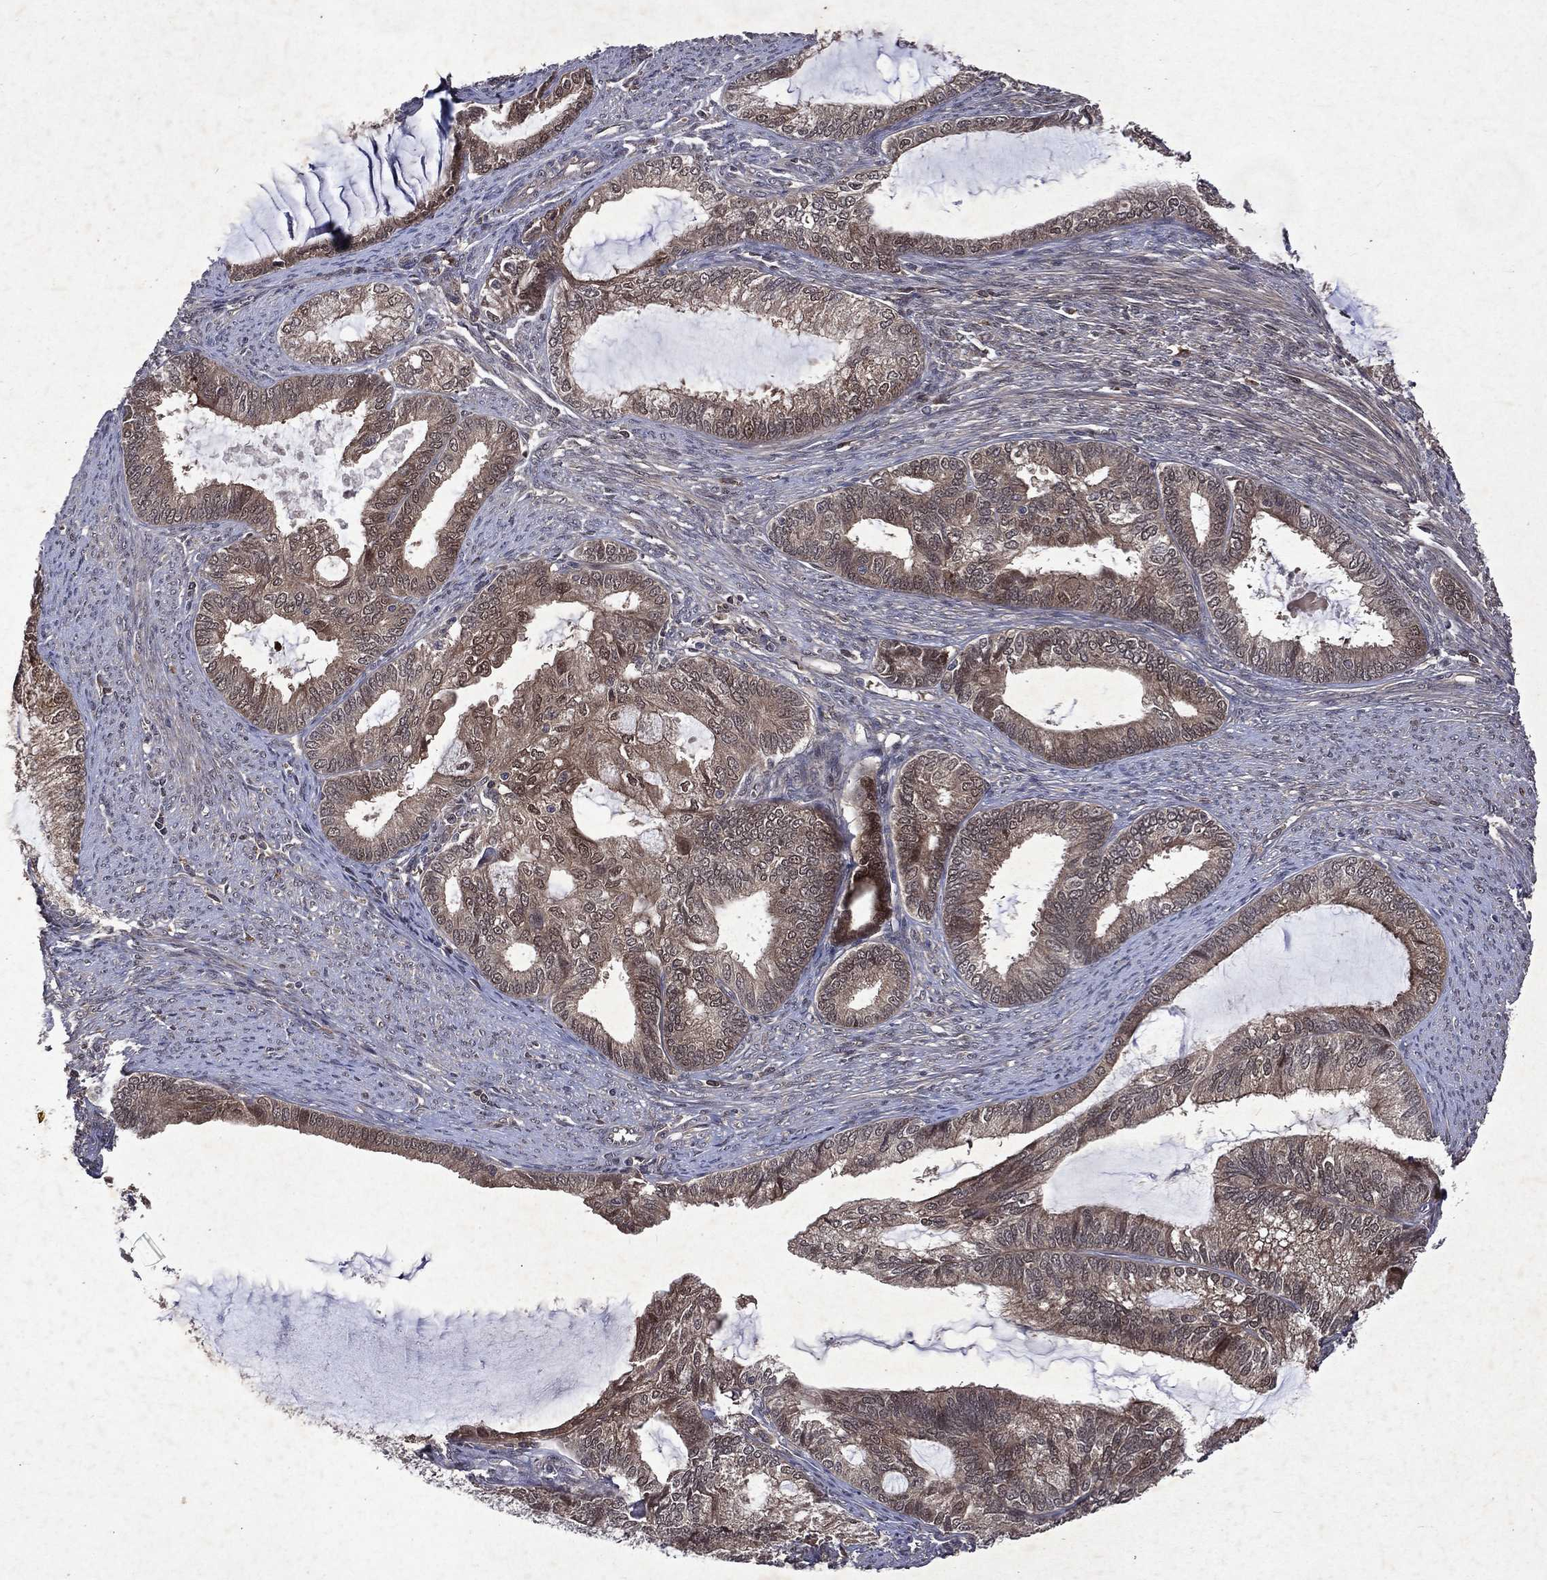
{"staining": {"intensity": "moderate", "quantity": "25%-75%", "location": "cytoplasmic/membranous"}, "tissue": "endometrial cancer", "cell_type": "Tumor cells", "image_type": "cancer", "snomed": [{"axis": "morphology", "description": "Adenocarcinoma, NOS"}, {"axis": "topography", "description": "Endometrium"}], "caption": "Human endometrial cancer stained for a protein (brown) displays moderate cytoplasmic/membranous positive positivity in about 25%-75% of tumor cells.", "gene": "MTAP", "patient": {"sex": "female", "age": 86}}